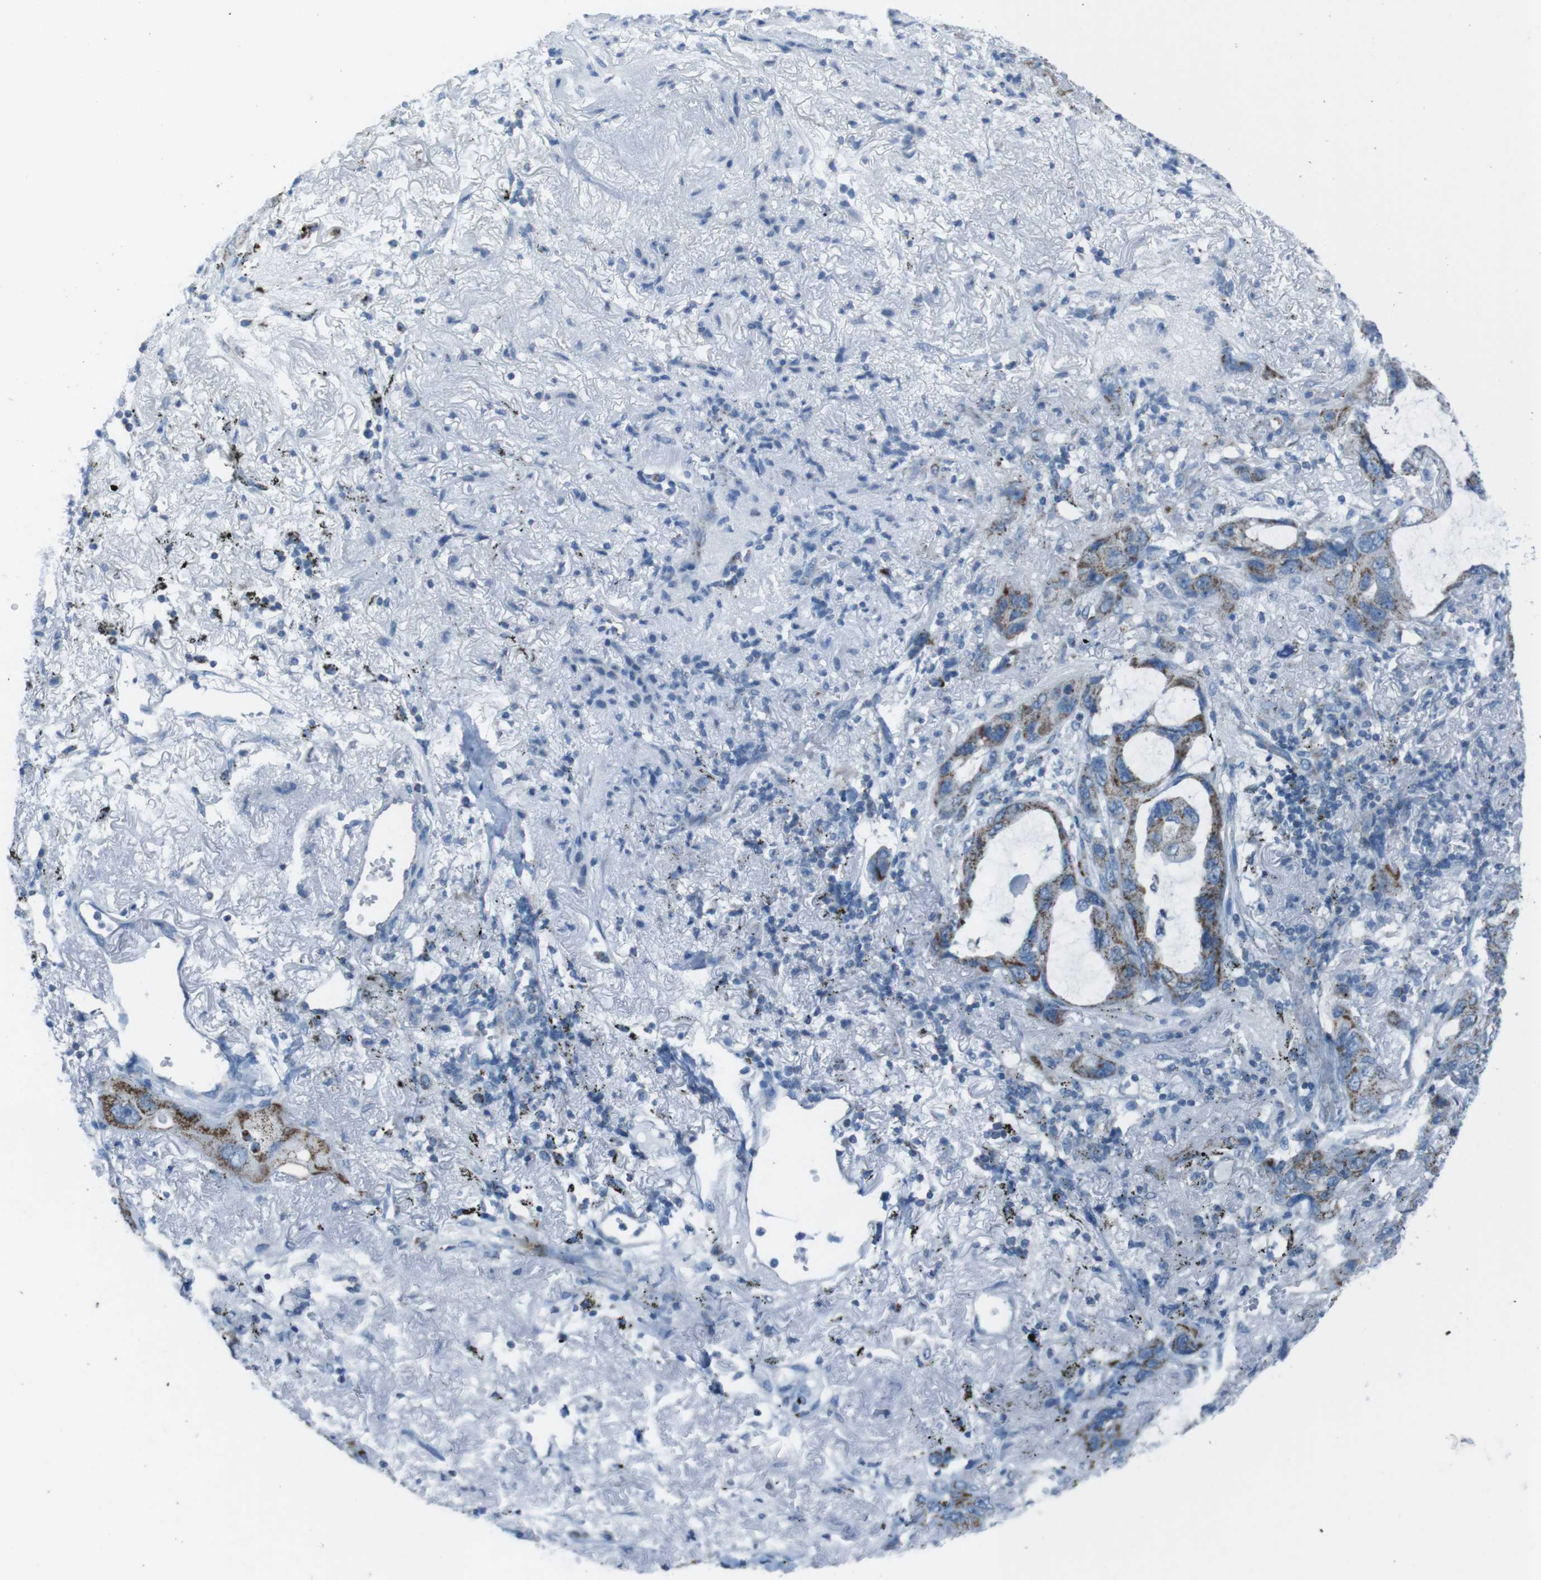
{"staining": {"intensity": "moderate", "quantity": "25%-75%", "location": "cytoplasmic/membranous"}, "tissue": "lung cancer", "cell_type": "Tumor cells", "image_type": "cancer", "snomed": [{"axis": "morphology", "description": "Squamous cell carcinoma, NOS"}, {"axis": "topography", "description": "Lung"}], "caption": "This image reveals immunohistochemistry (IHC) staining of squamous cell carcinoma (lung), with medium moderate cytoplasmic/membranous positivity in about 25%-75% of tumor cells.", "gene": "DNAJA3", "patient": {"sex": "female", "age": 73}}